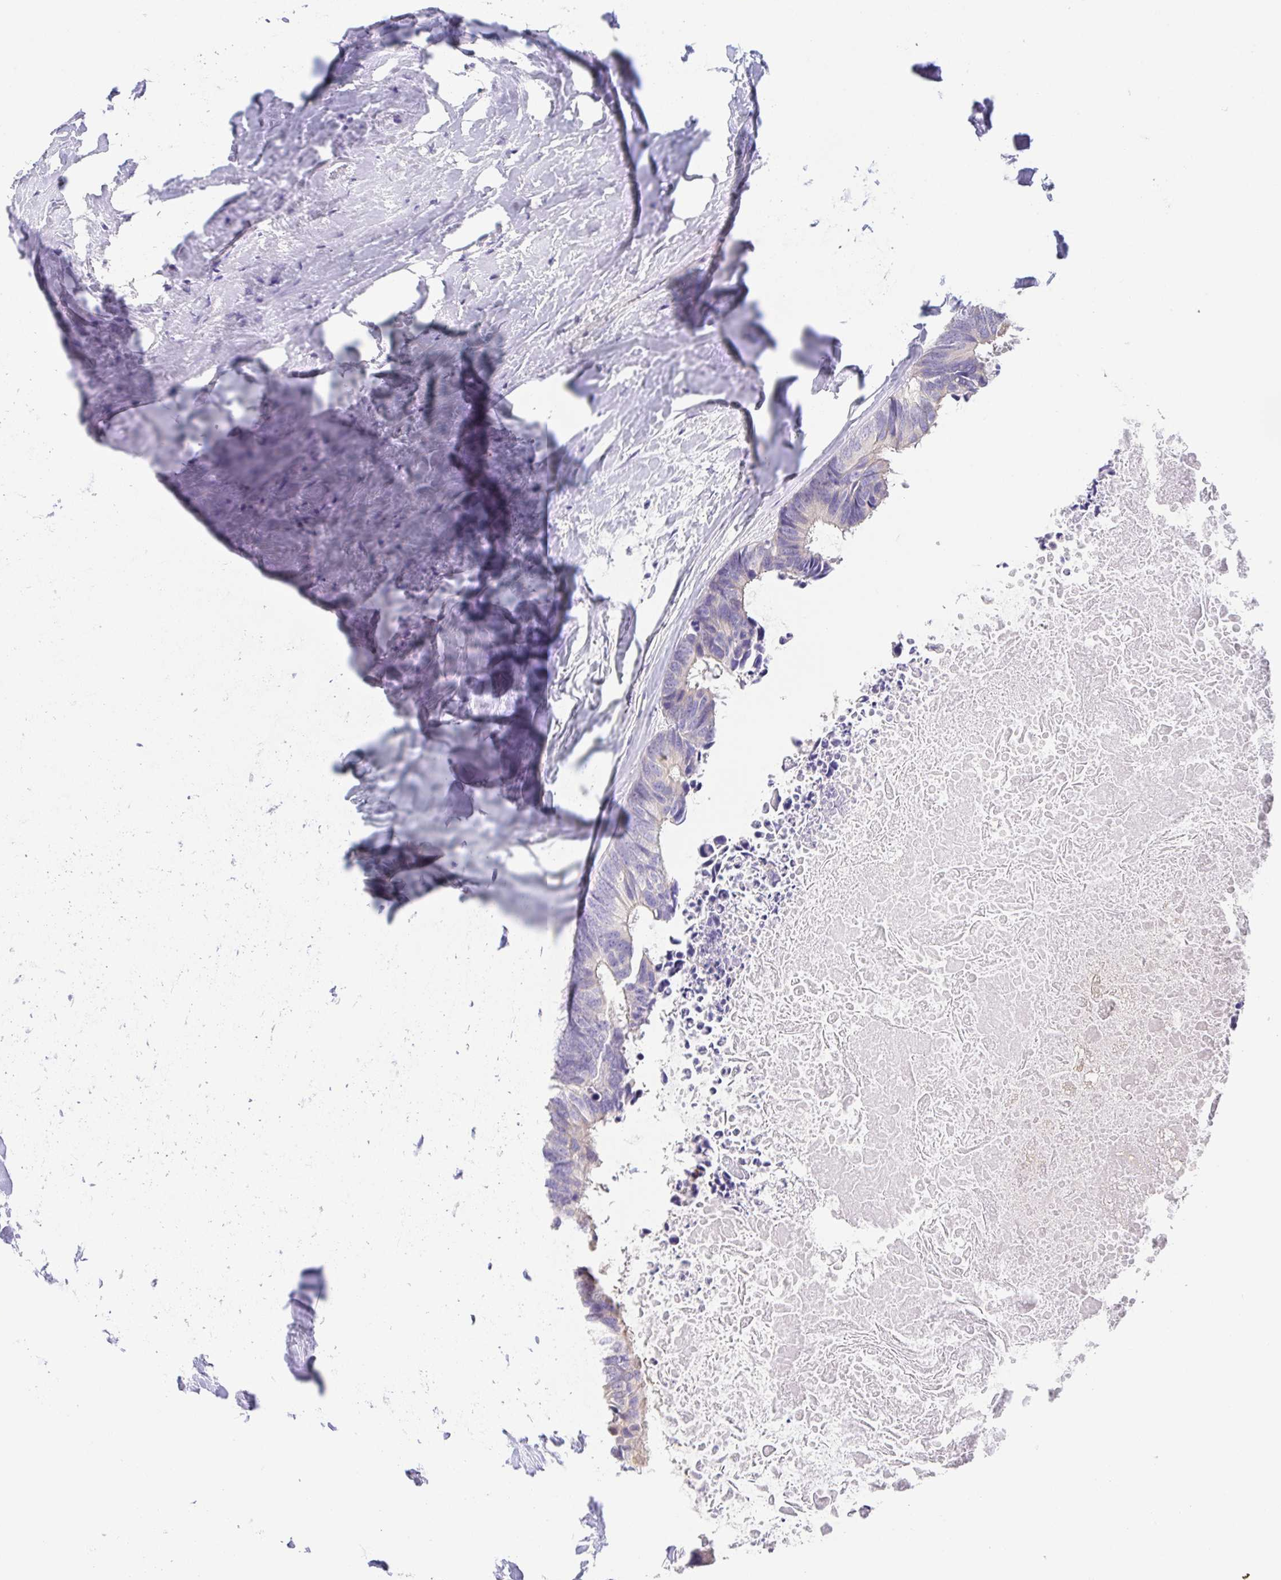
{"staining": {"intensity": "negative", "quantity": "none", "location": "none"}, "tissue": "colorectal cancer", "cell_type": "Tumor cells", "image_type": "cancer", "snomed": [{"axis": "morphology", "description": "Adenocarcinoma, NOS"}, {"axis": "topography", "description": "Colon"}, {"axis": "topography", "description": "Rectum"}], "caption": "High magnification brightfield microscopy of colorectal adenocarcinoma stained with DAB (brown) and counterstained with hematoxylin (blue): tumor cells show no significant staining.", "gene": "FABP3", "patient": {"sex": "male", "age": 57}}